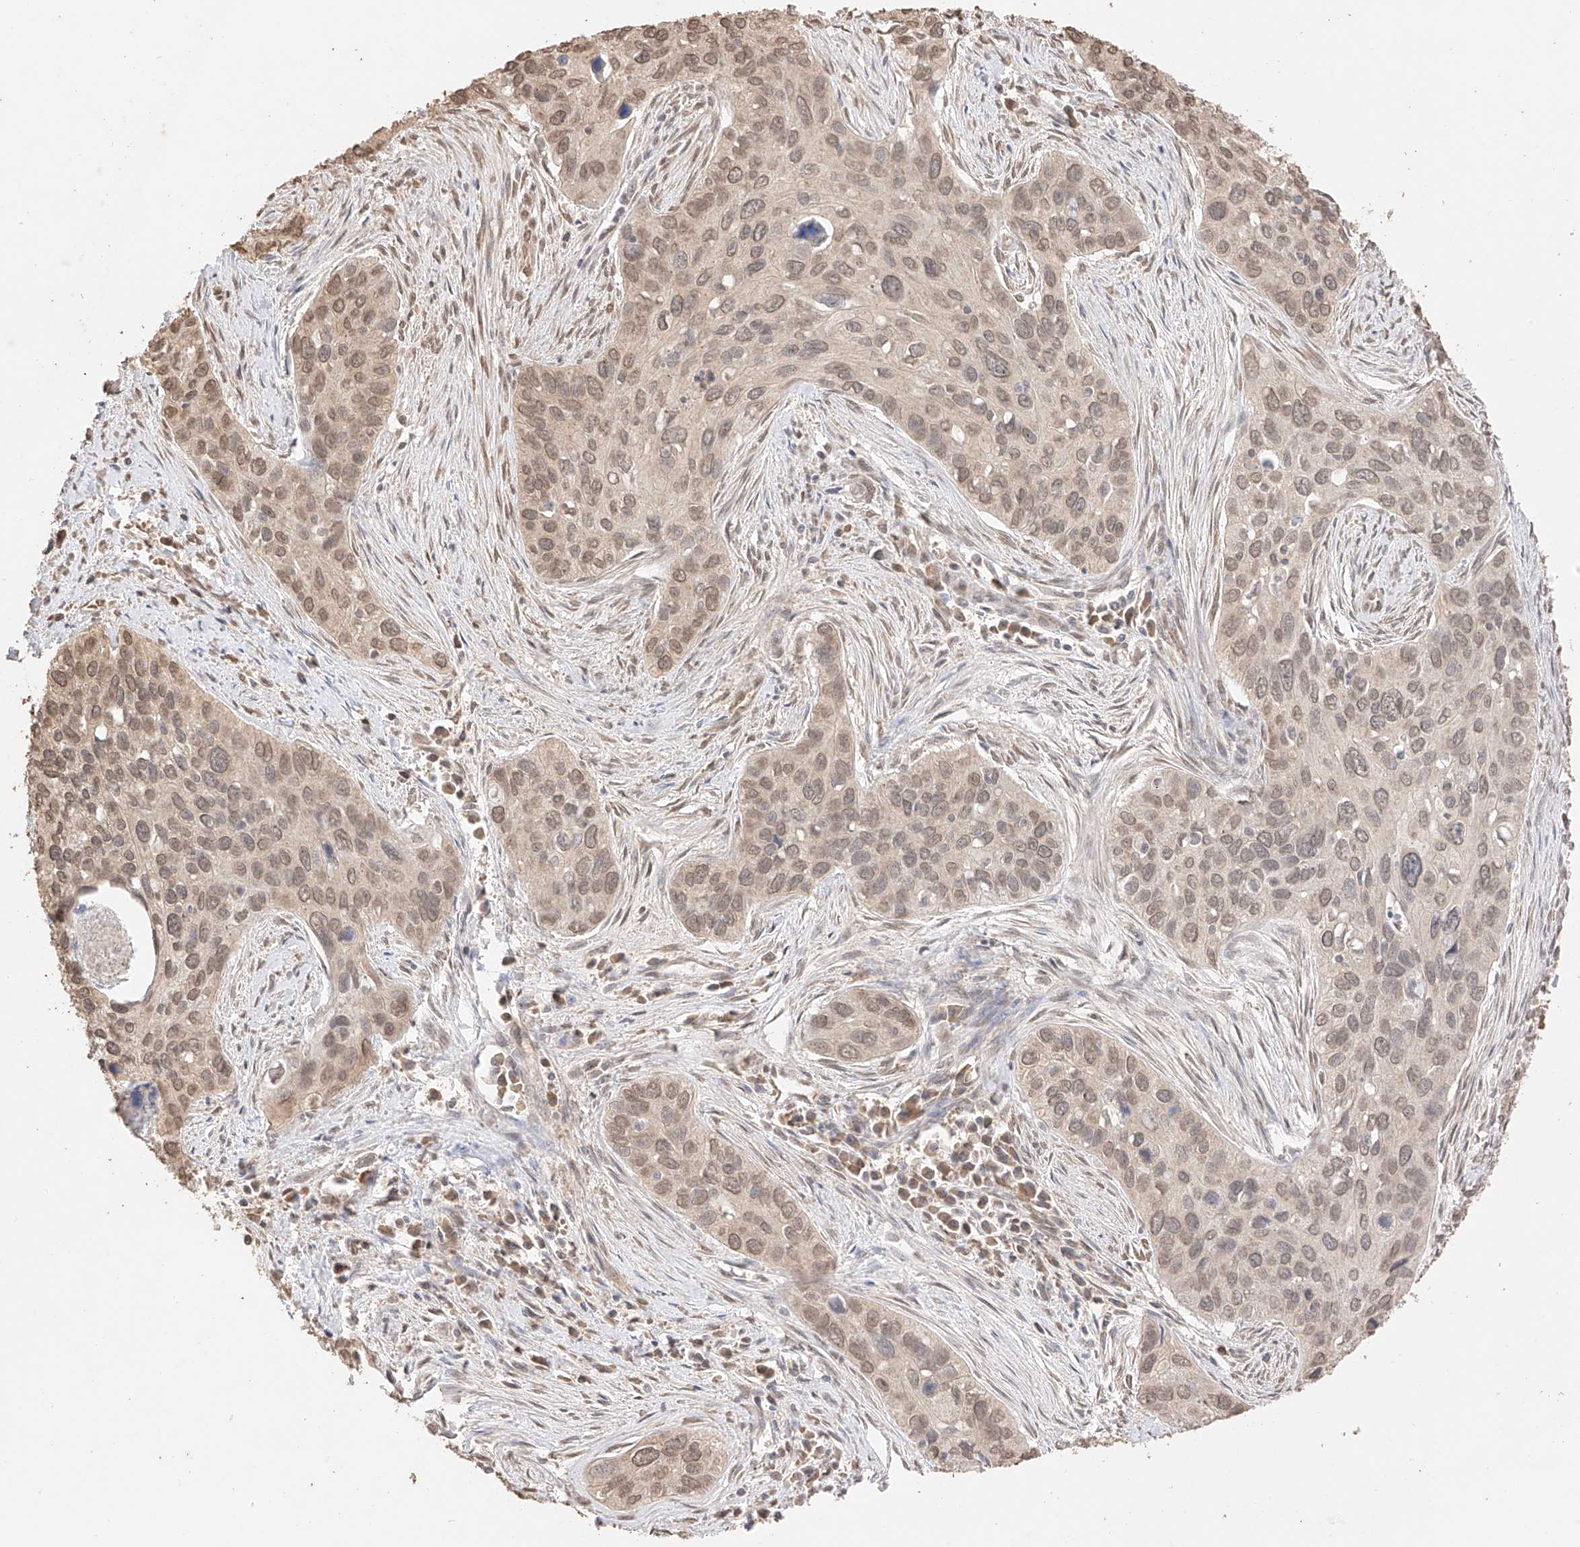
{"staining": {"intensity": "moderate", "quantity": ">75%", "location": "nuclear"}, "tissue": "cervical cancer", "cell_type": "Tumor cells", "image_type": "cancer", "snomed": [{"axis": "morphology", "description": "Squamous cell carcinoma, NOS"}, {"axis": "topography", "description": "Cervix"}], "caption": "Moderate nuclear protein expression is present in approximately >75% of tumor cells in cervical cancer.", "gene": "IL22RA2", "patient": {"sex": "female", "age": 55}}